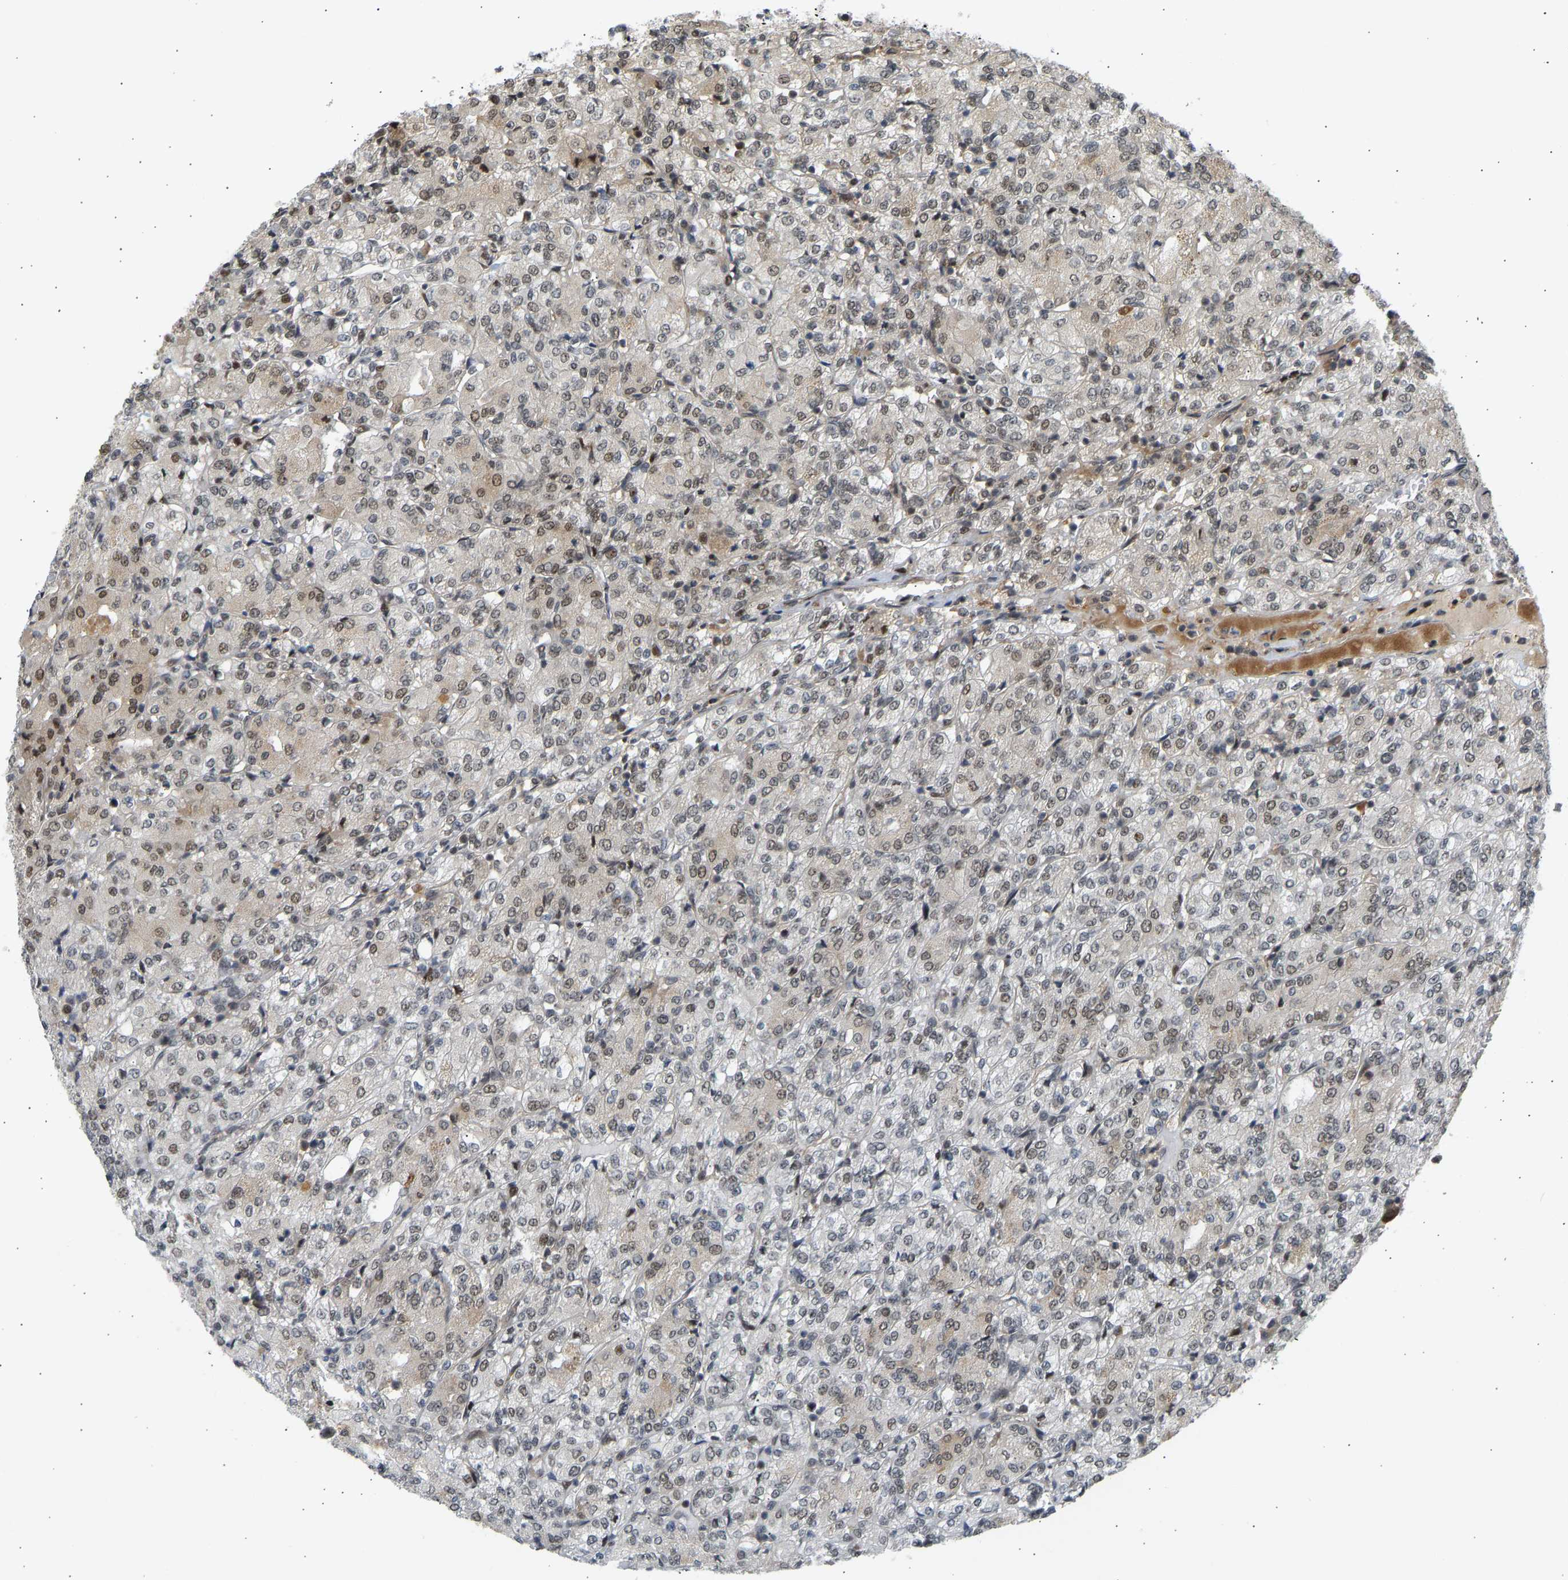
{"staining": {"intensity": "weak", "quantity": "25%-75%", "location": "nuclear"}, "tissue": "renal cancer", "cell_type": "Tumor cells", "image_type": "cancer", "snomed": [{"axis": "morphology", "description": "Adenocarcinoma, NOS"}, {"axis": "topography", "description": "Kidney"}], "caption": "An image of human renal cancer stained for a protein reveals weak nuclear brown staining in tumor cells.", "gene": "BAG1", "patient": {"sex": "male", "age": 77}}